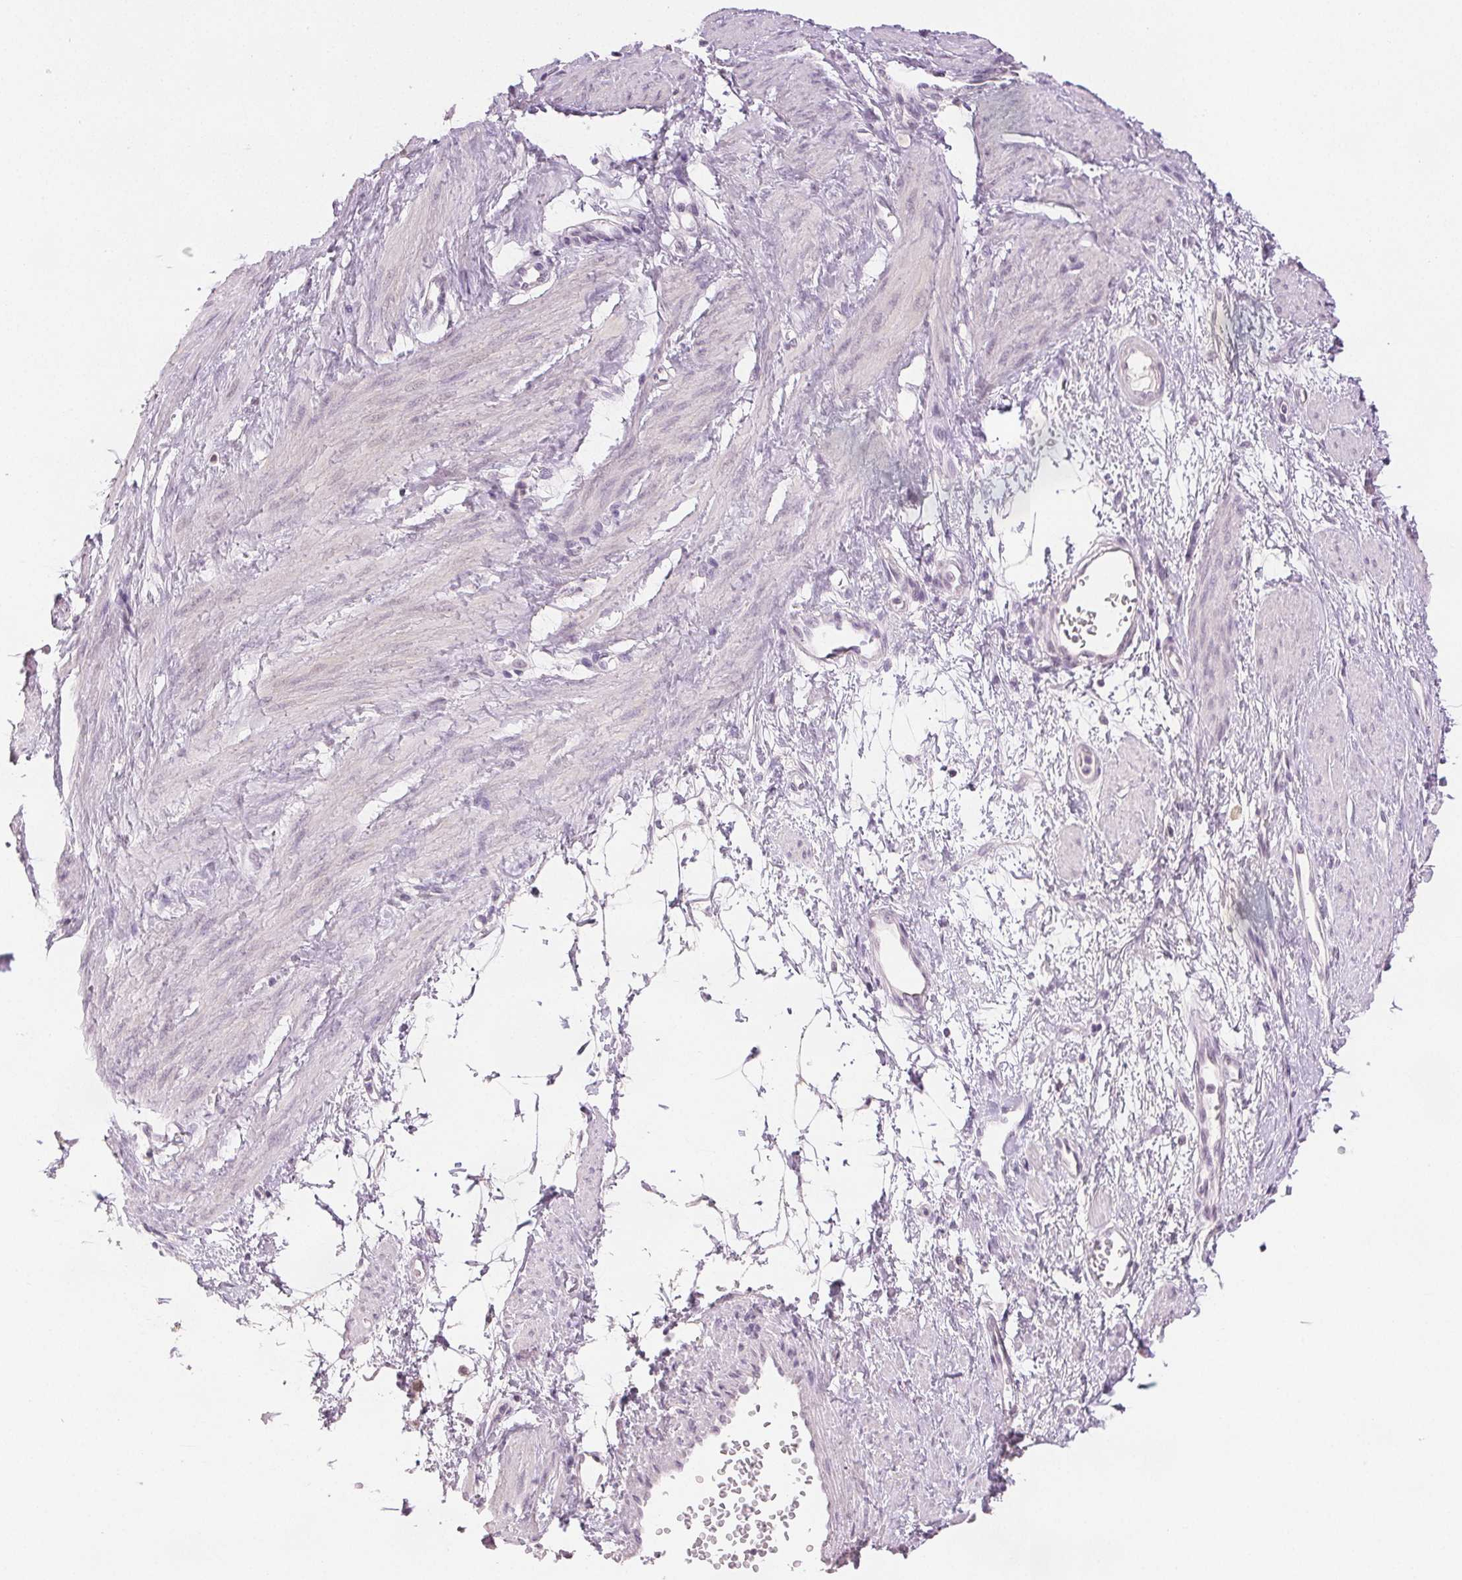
{"staining": {"intensity": "negative", "quantity": "none", "location": "none"}, "tissue": "smooth muscle", "cell_type": "Smooth muscle cells", "image_type": "normal", "snomed": [{"axis": "morphology", "description": "Normal tissue, NOS"}, {"axis": "topography", "description": "Smooth muscle"}, {"axis": "topography", "description": "Uterus"}], "caption": "A high-resolution micrograph shows immunohistochemistry (IHC) staining of unremarkable smooth muscle, which displays no significant expression in smooth muscle cells. (DAB (3,3'-diaminobenzidine) immunohistochemistry, high magnification).", "gene": "SCGN", "patient": {"sex": "female", "age": 39}}